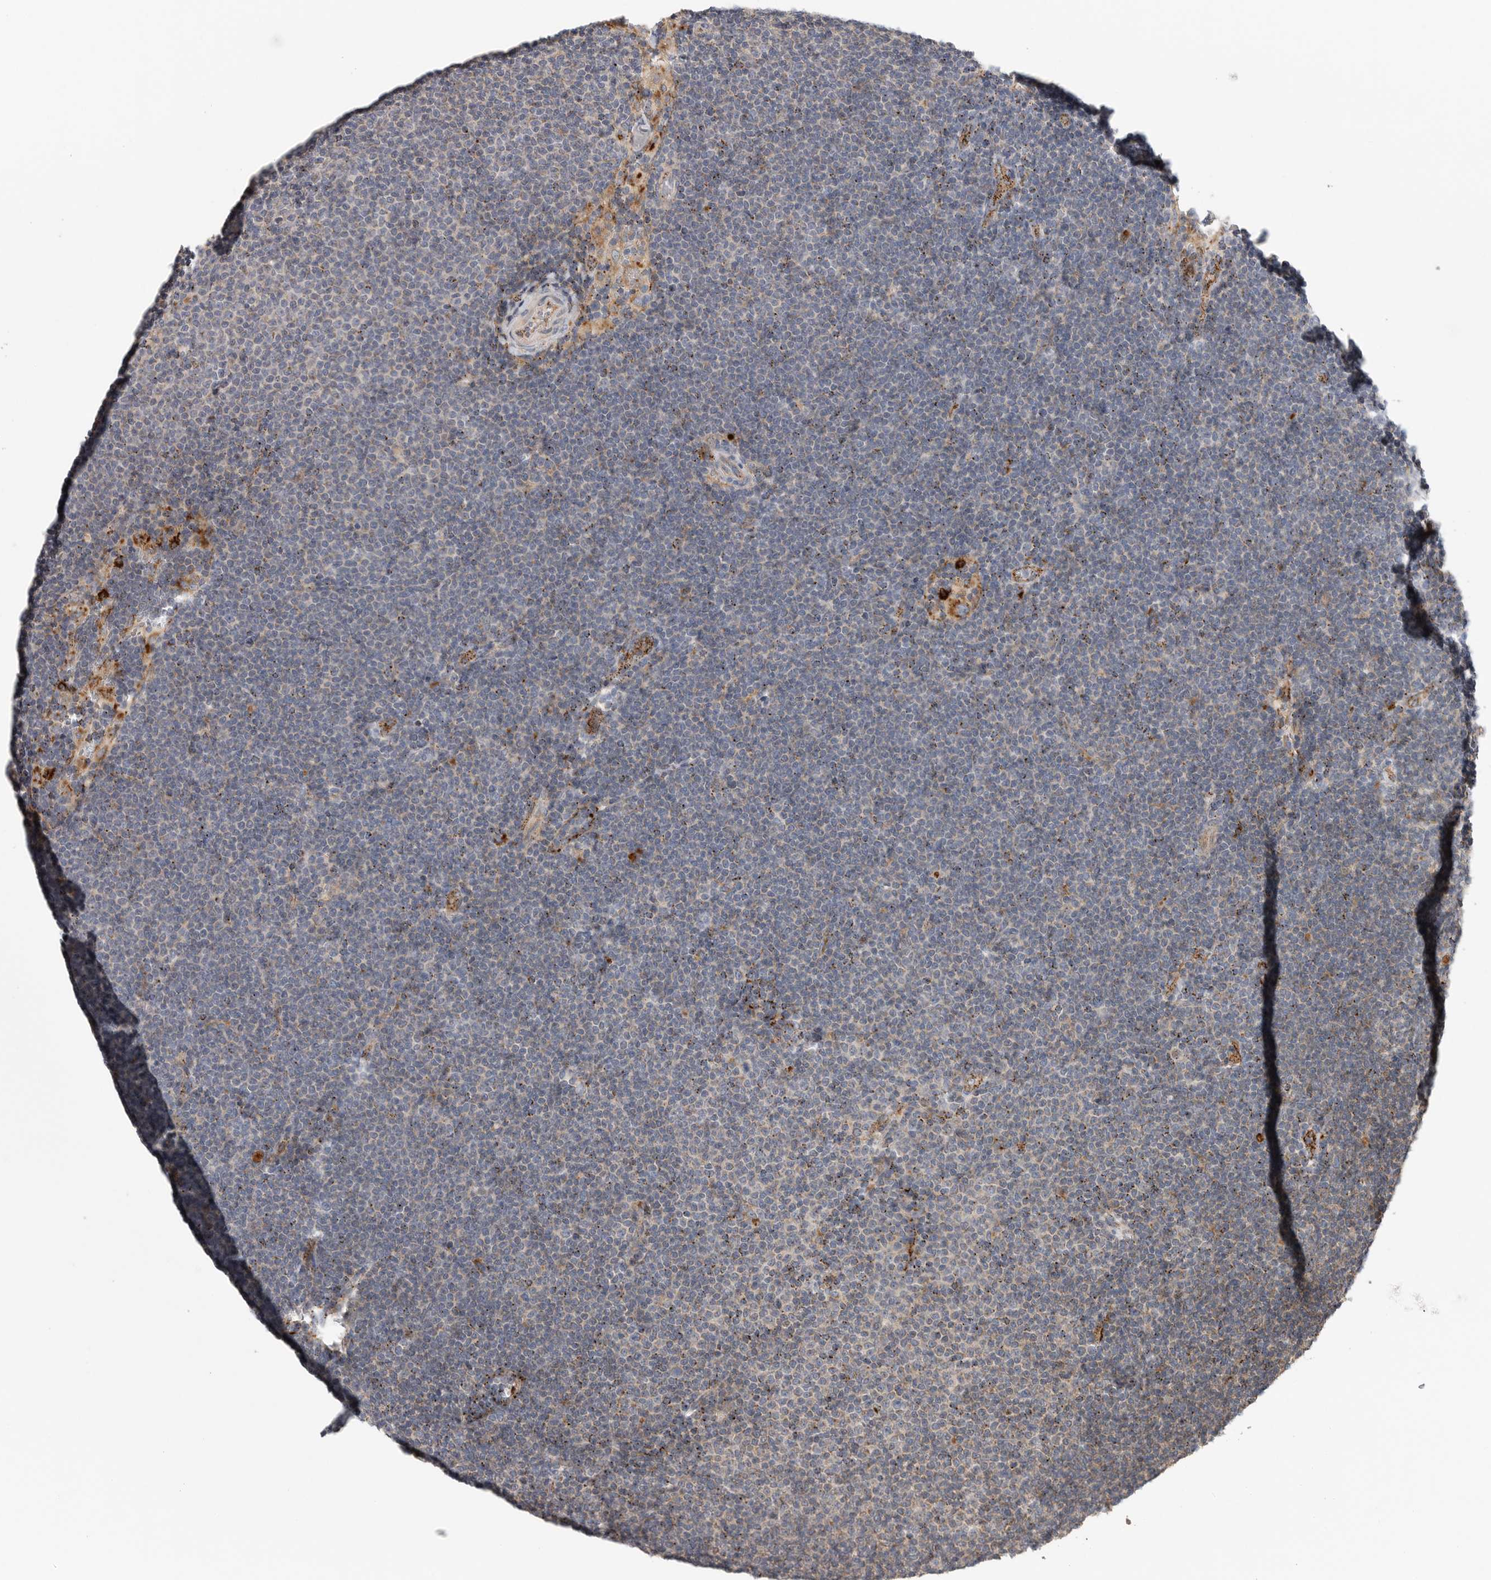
{"staining": {"intensity": "negative", "quantity": "none", "location": "none"}, "tissue": "lymphoma", "cell_type": "Tumor cells", "image_type": "cancer", "snomed": [{"axis": "morphology", "description": "Malignant lymphoma, non-Hodgkin's type, Low grade"}, {"axis": "topography", "description": "Lymph node"}], "caption": "Tumor cells show no significant positivity in lymphoma. (IHC, brightfield microscopy, high magnification).", "gene": "GALNS", "patient": {"sex": "female", "age": 53}}